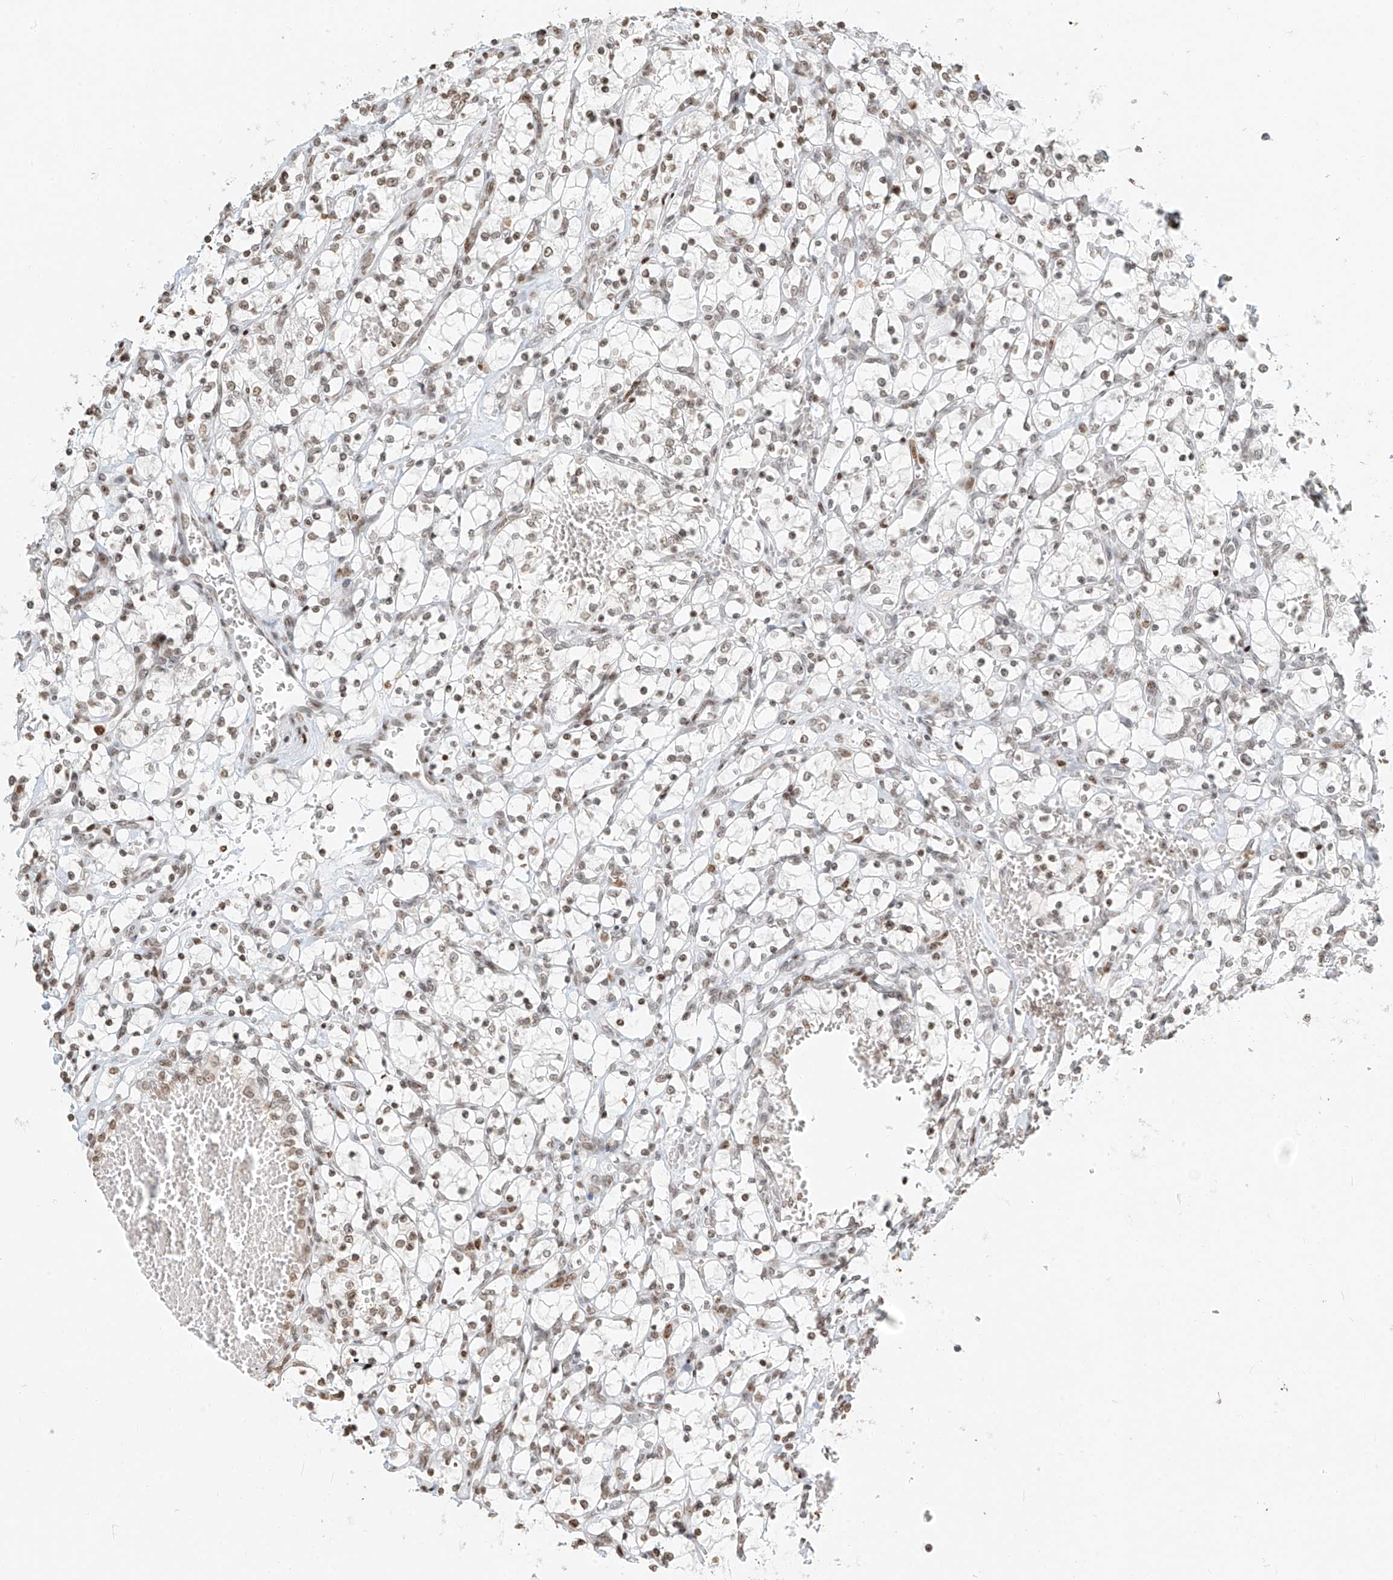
{"staining": {"intensity": "weak", "quantity": ">75%", "location": "nuclear"}, "tissue": "renal cancer", "cell_type": "Tumor cells", "image_type": "cancer", "snomed": [{"axis": "morphology", "description": "Adenocarcinoma, NOS"}, {"axis": "topography", "description": "Kidney"}], "caption": "Immunohistochemistry (DAB (3,3'-diaminobenzidine)) staining of human renal adenocarcinoma shows weak nuclear protein expression in approximately >75% of tumor cells.", "gene": "C17orf58", "patient": {"sex": "female", "age": 69}}